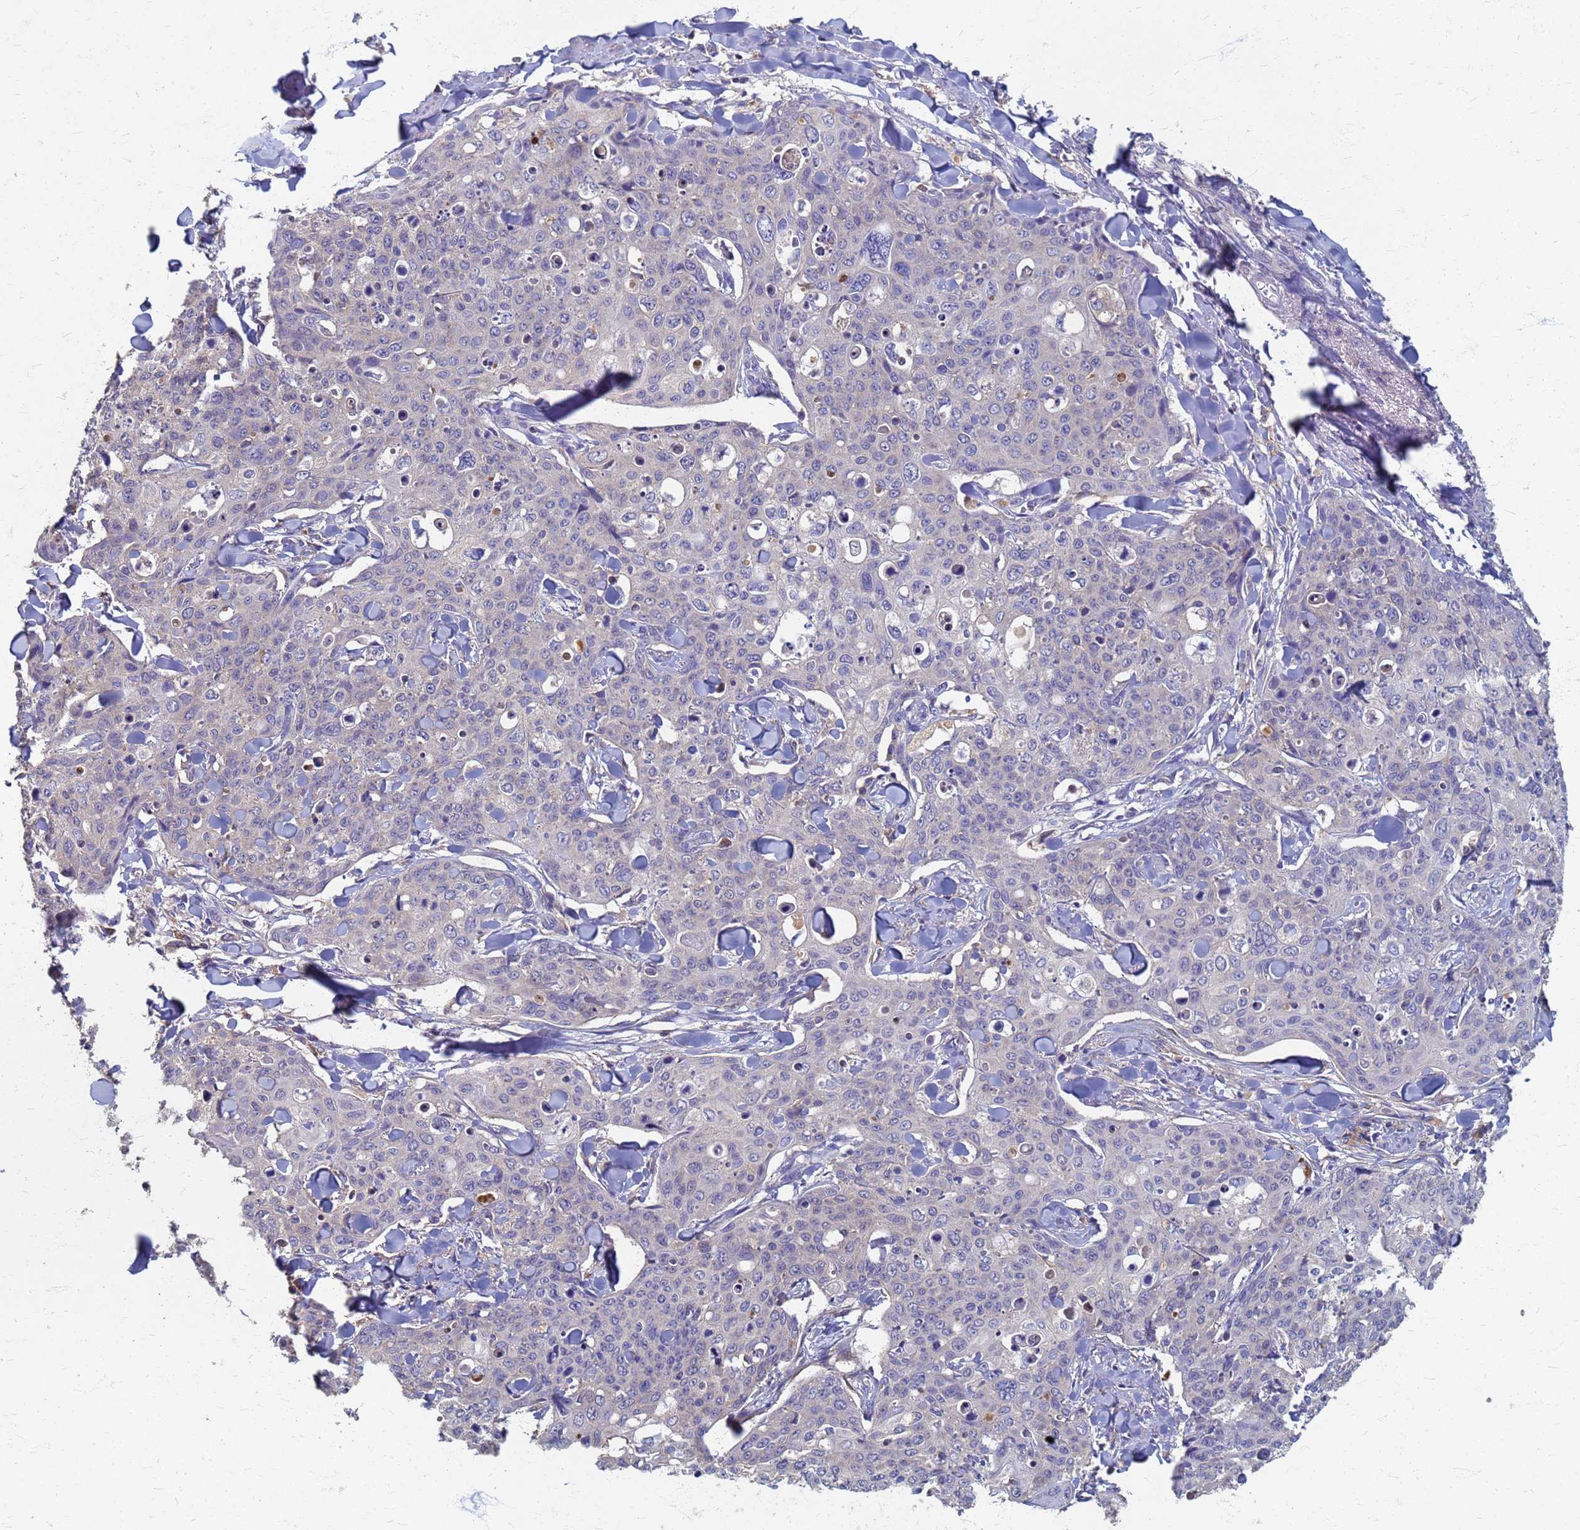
{"staining": {"intensity": "negative", "quantity": "none", "location": "none"}, "tissue": "skin cancer", "cell_type": "Tumor cells", "image_type": "cancer", "snomed": [{"axis": "morphology", "description": "Squamous cell carcinoma, NOS"}, {"axis": "topography", "description": "Skin"}, {"axis": "topography", "description": "Vulva"}], "caption": "Immunohistochemistry of human skin cancer demonstrates no staining in tumor cells.", "gene": "KRCC1", "patient": {"sex": "female", "age": 85}}